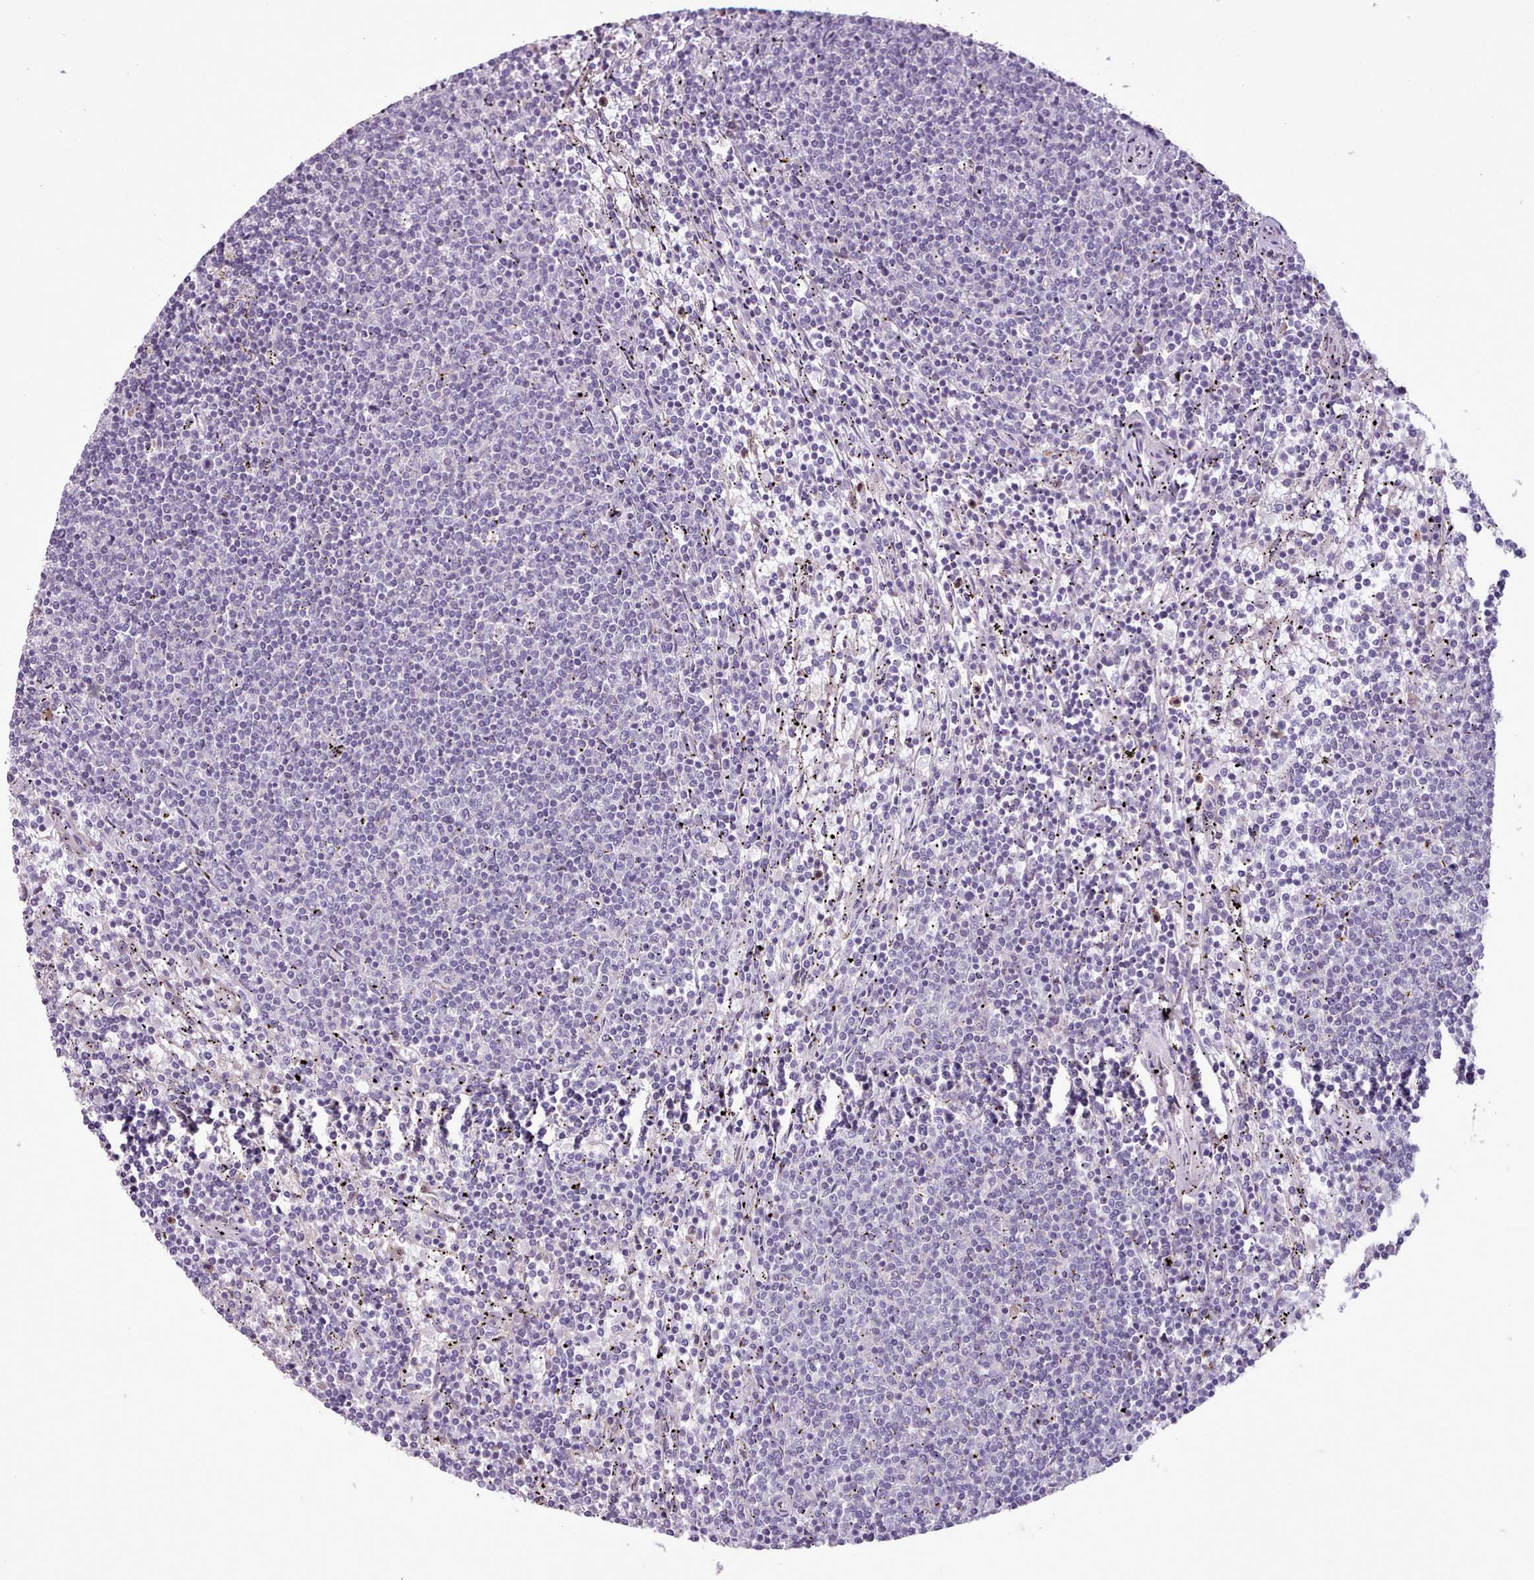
{"staining": {"intensity": "negative", "quantity": "none", "location": "none"}, "tissue": "lymphoma", "cell_type": "Tumor cells", "image_type": "cancer", "snomed": [{"axis": "morphology", "description": "Malignant lymphoma, non-Hodgkin's type, Low grade"}, {"axis": "topography", "description": "Spleen"}], "caption": "Tumor cells show no significant positivity in malignant lymphoma, non-Hodgkin's type (low-grade).", "gene": "SLURP1", "patient": {"sex": "female", "age": 50}}